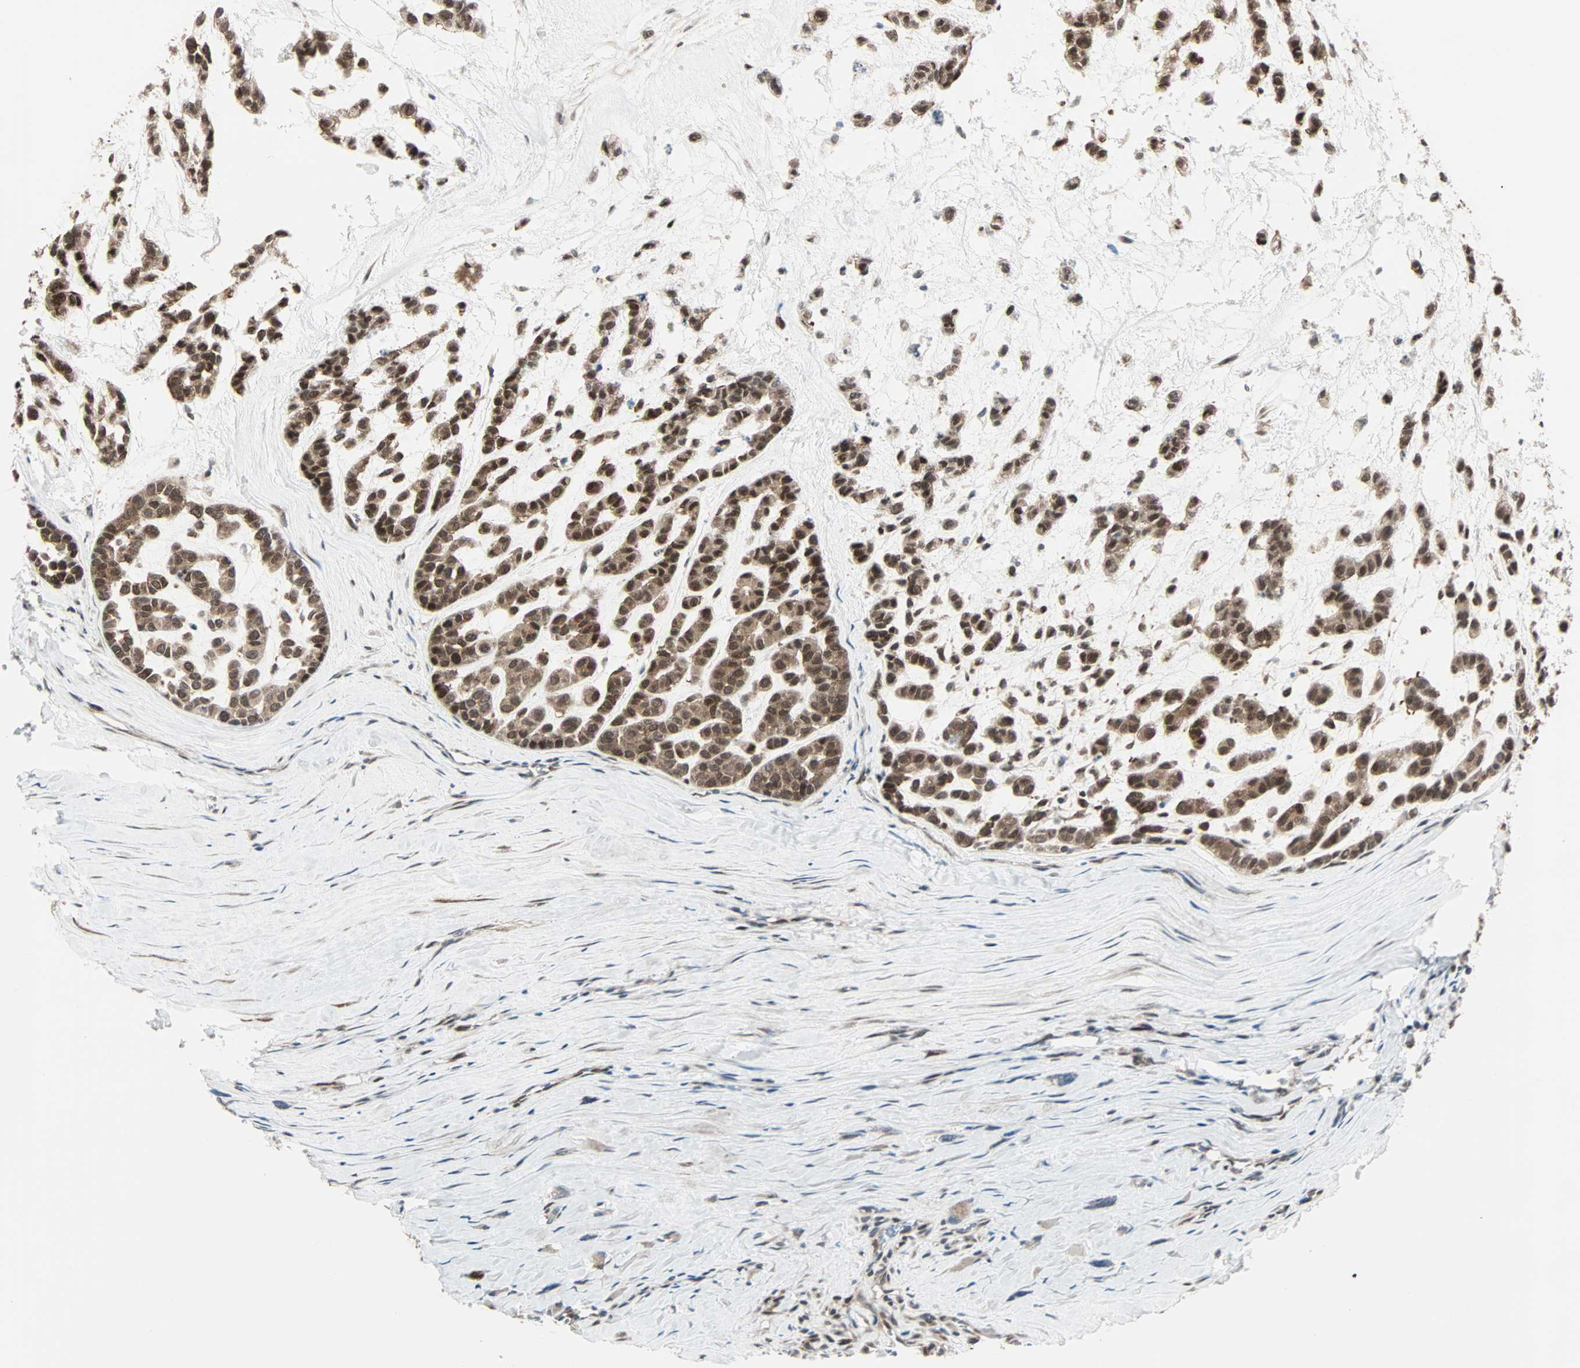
{"staining": {"intensity": "strong", "quantity": ">75%", "location": "cytoplasmic/membranous,nuclear"}, "tissue": "head and neck cancer", "cell_type": "Tumor cells", "image_type": "cancer", "snomed": [{"axis": "morphology", "description": "Adenocarcinoma, NOS"}, {"axis": "morphology", "description": "Adenoma, NOS"}, {"axis": "topography", "description": "Head-Neck"}], "caption": "Immunohistochemistry staining of adenoma (head and neck), which shows high levels of strong cytoplasmic/membranous and nuclear expression in about >75% of tumor cells indicating strong cytoplasmic/membranous and nuclear protein positivity. The staining was performed using DAB (3,3'-diaminobenzidine) (brown) for protein detection and nuclei were counterstained in hematoxylin (blue).", "gene": "CBX4", "patient": {"sex": "female", "age": 55}}